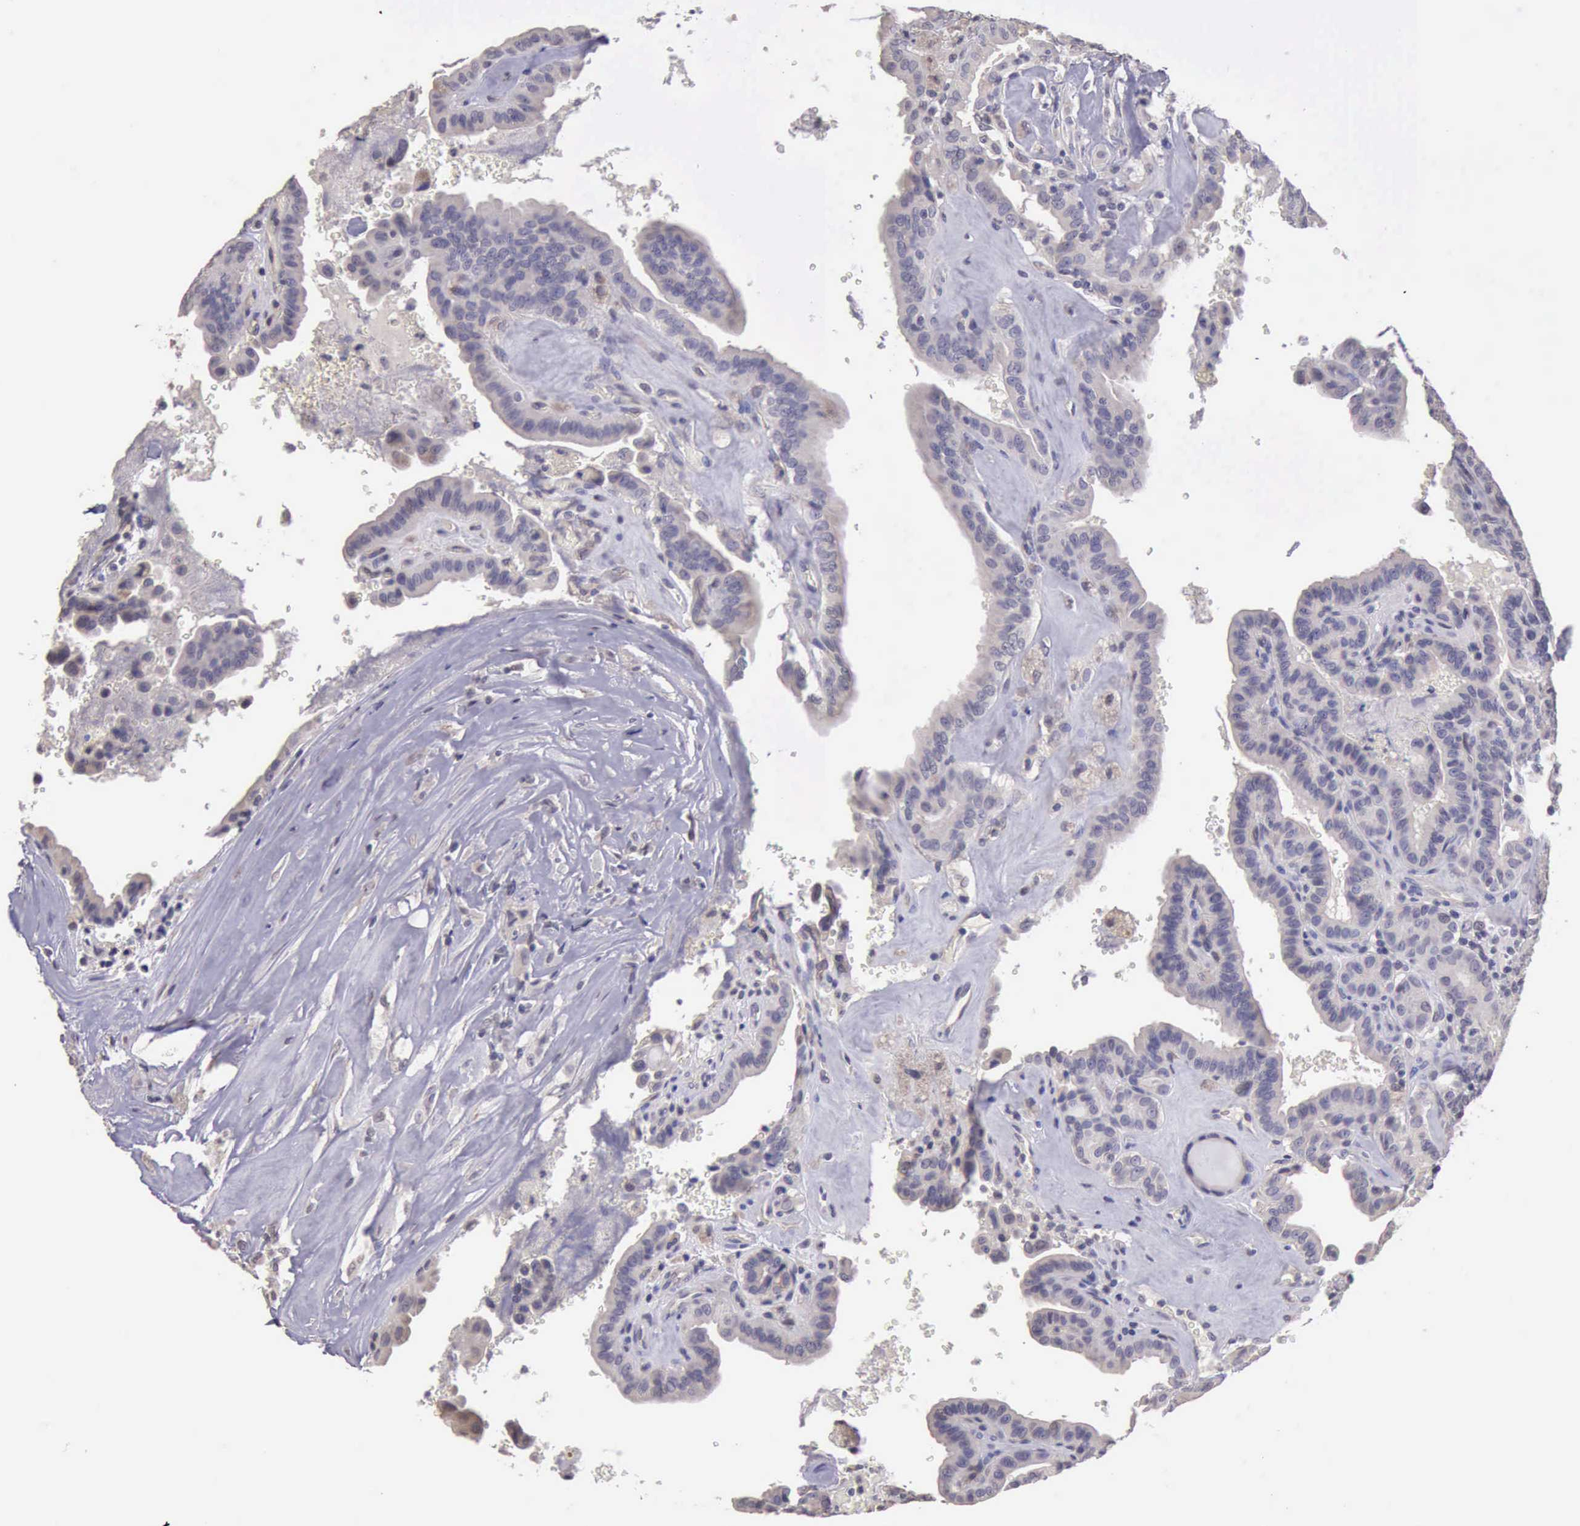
{"staining": {"intensity": "weak", "quantity": "<25%", "location": "cytoplasmic/membranous"}, "tissue": "thyroid cancer", "cell_type": "Tumor cells", "image_type": "cancer", "snomed": [{"axis": "morphology", "description": "Papillary adenocarcinoma, NOS"}, {"axis": "topography", "description": "Thyroid gland"}], "caption": "The micrograph displays no staining of tumor cells in papillary adenocarcinoma (thyroid). The staining was performed using DAB to visualize the protein expression in brown, while the nuclei were stained in blue with hematoxylin (Magnification: 20x).", "gene": "KCND1", "patient": {"sex": "male", "age": 87}}